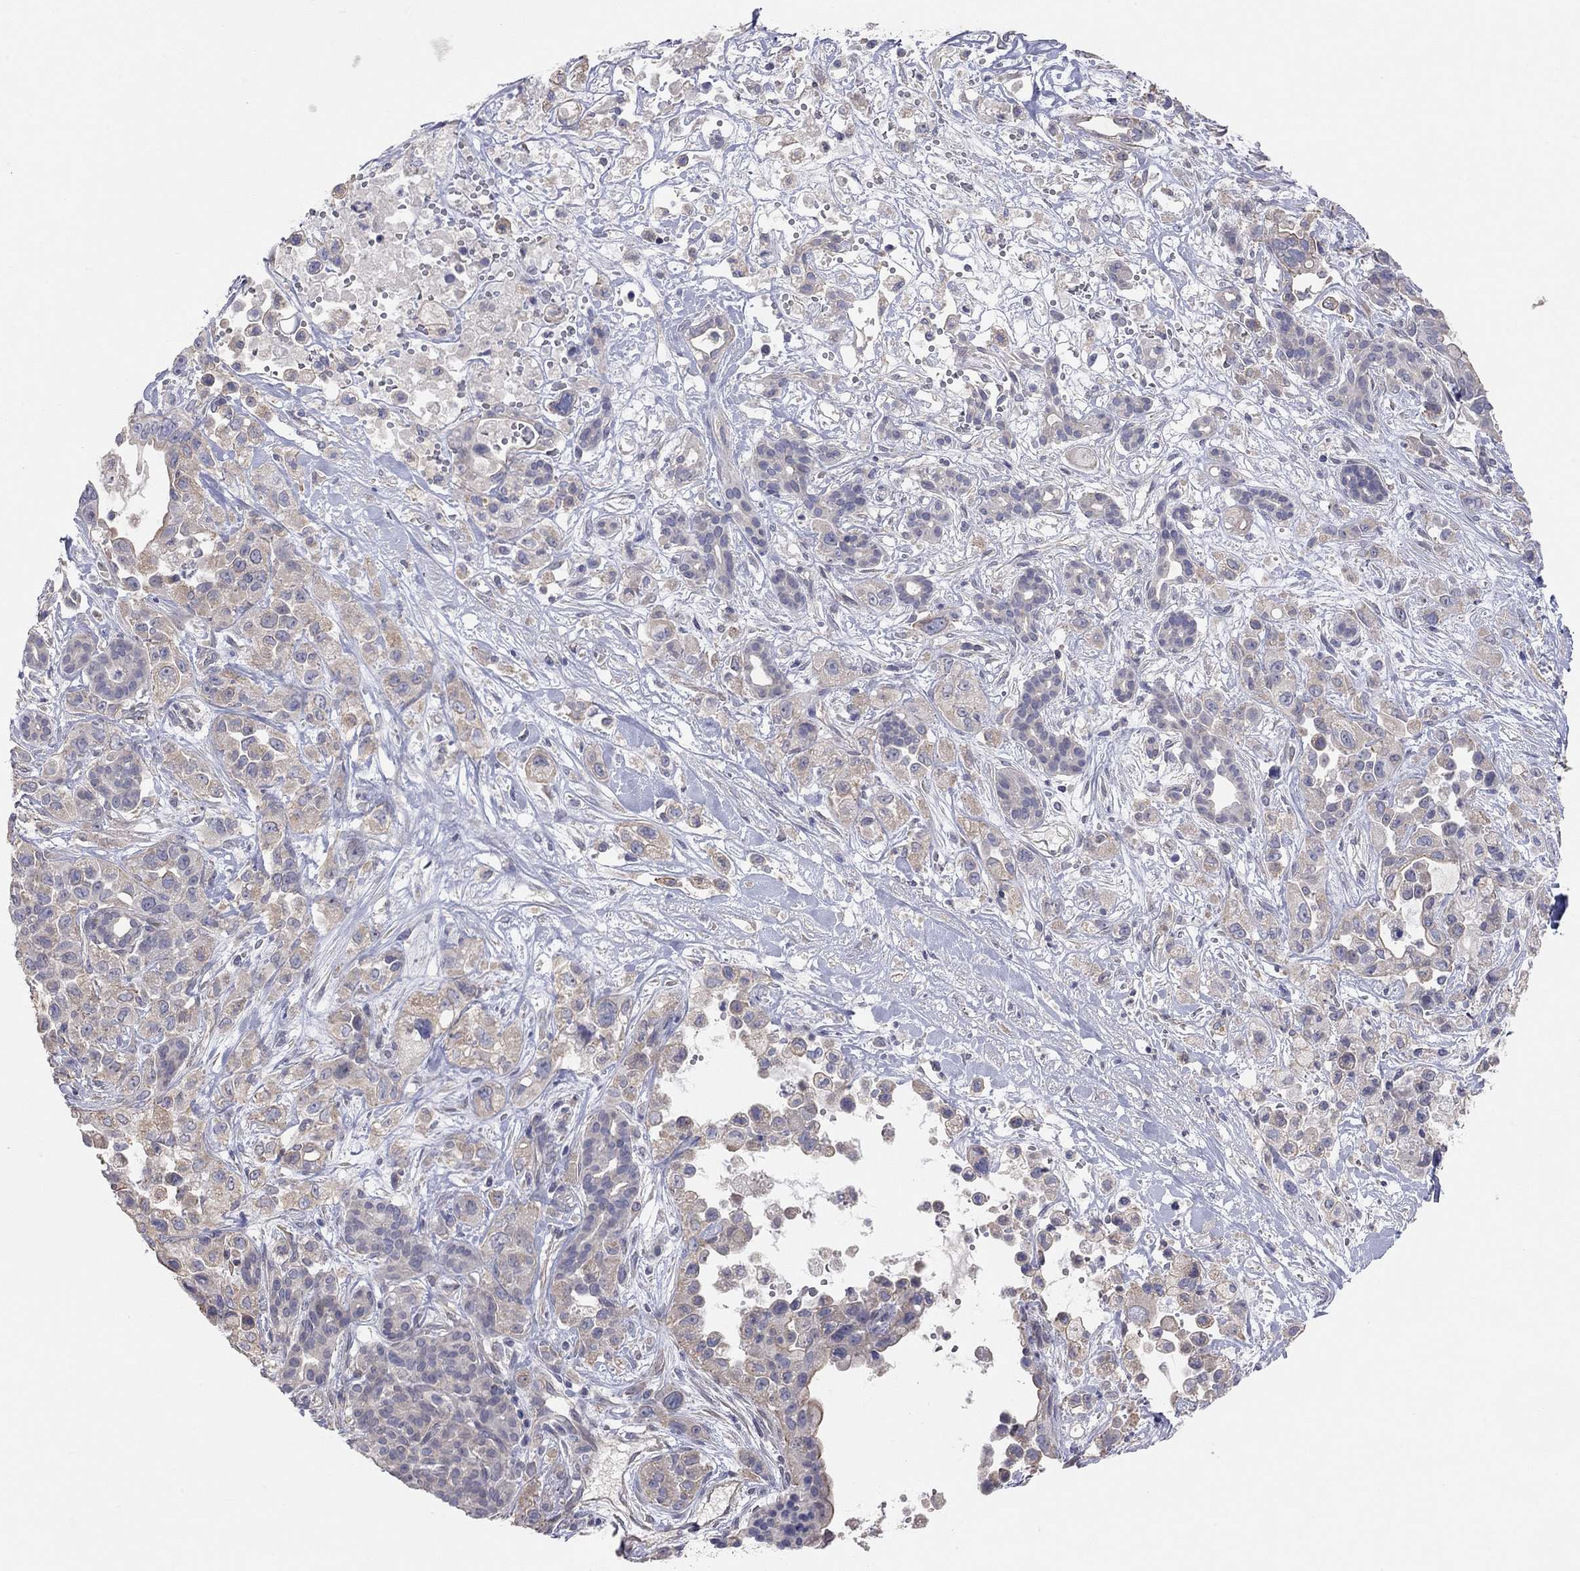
{"staining": {"intensity": "weak", "quantity": "25%-75%", "location": "cytoplasmic/membranous"}, "tissue": "pancreatic cancer", "cell_type": "Tumor cells", "image_type": "cancer", "snomed": [{"axis": "morphology", "description": "Adenocarcinoma, NOS"}, {"axis": "topography", "description": "Pancreas"}], "caption": "Immunohistochemistry of adenocarcinoma (pancreatic) reveals low levels of weak cytoplasmic/membranous expression in about 25%-75% of tumor cells. (DAB (3,3'-diaminobenzidine) IHC, brown staining for protein, blue staining for nuclei).", "gene": "KCNB1", "patient": {"sex": "male", "age": 44}}